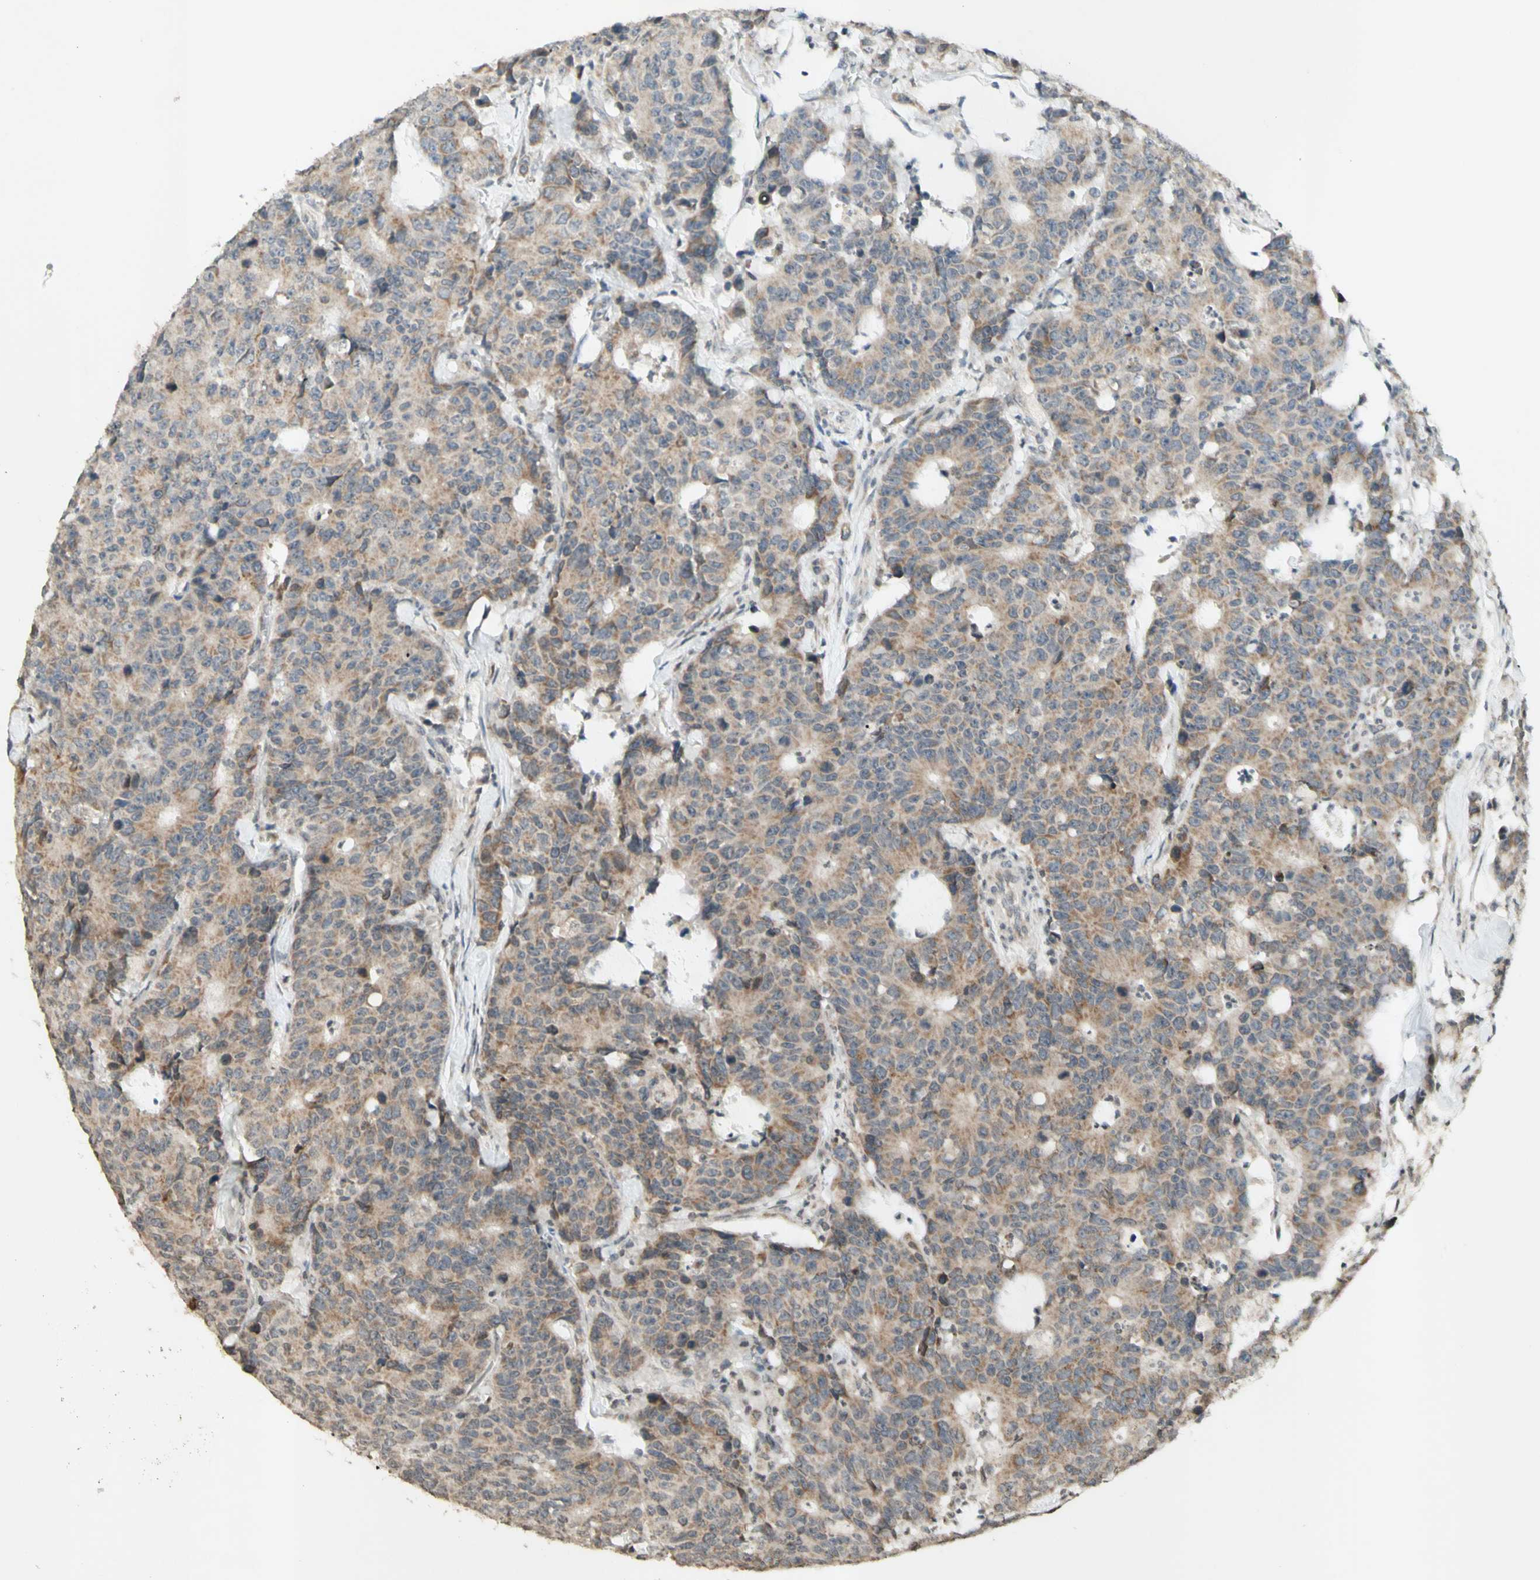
{"staining": {"intensity": "moderate", "quantity": "25%-75%", "location": "cytoplasmic/membranous"}, "tissue": "colorectal cancer", "cell_type": "Tumor cells", "image_type": "cancer", "snomed": [{"axis": "morphology", "description": "Adenocarcinoma, NOS"}, {"axis": "topography", "description": "Colon"}], "caption": "Immunohistochemical staining of adenocarcinoma (colorectal) reveals moderate cytoplasmic/membranous protein expression in about 25%-75% of tumor cells.", "gene": "CCNI", "patient": {"sex": "female", "age": 86}}